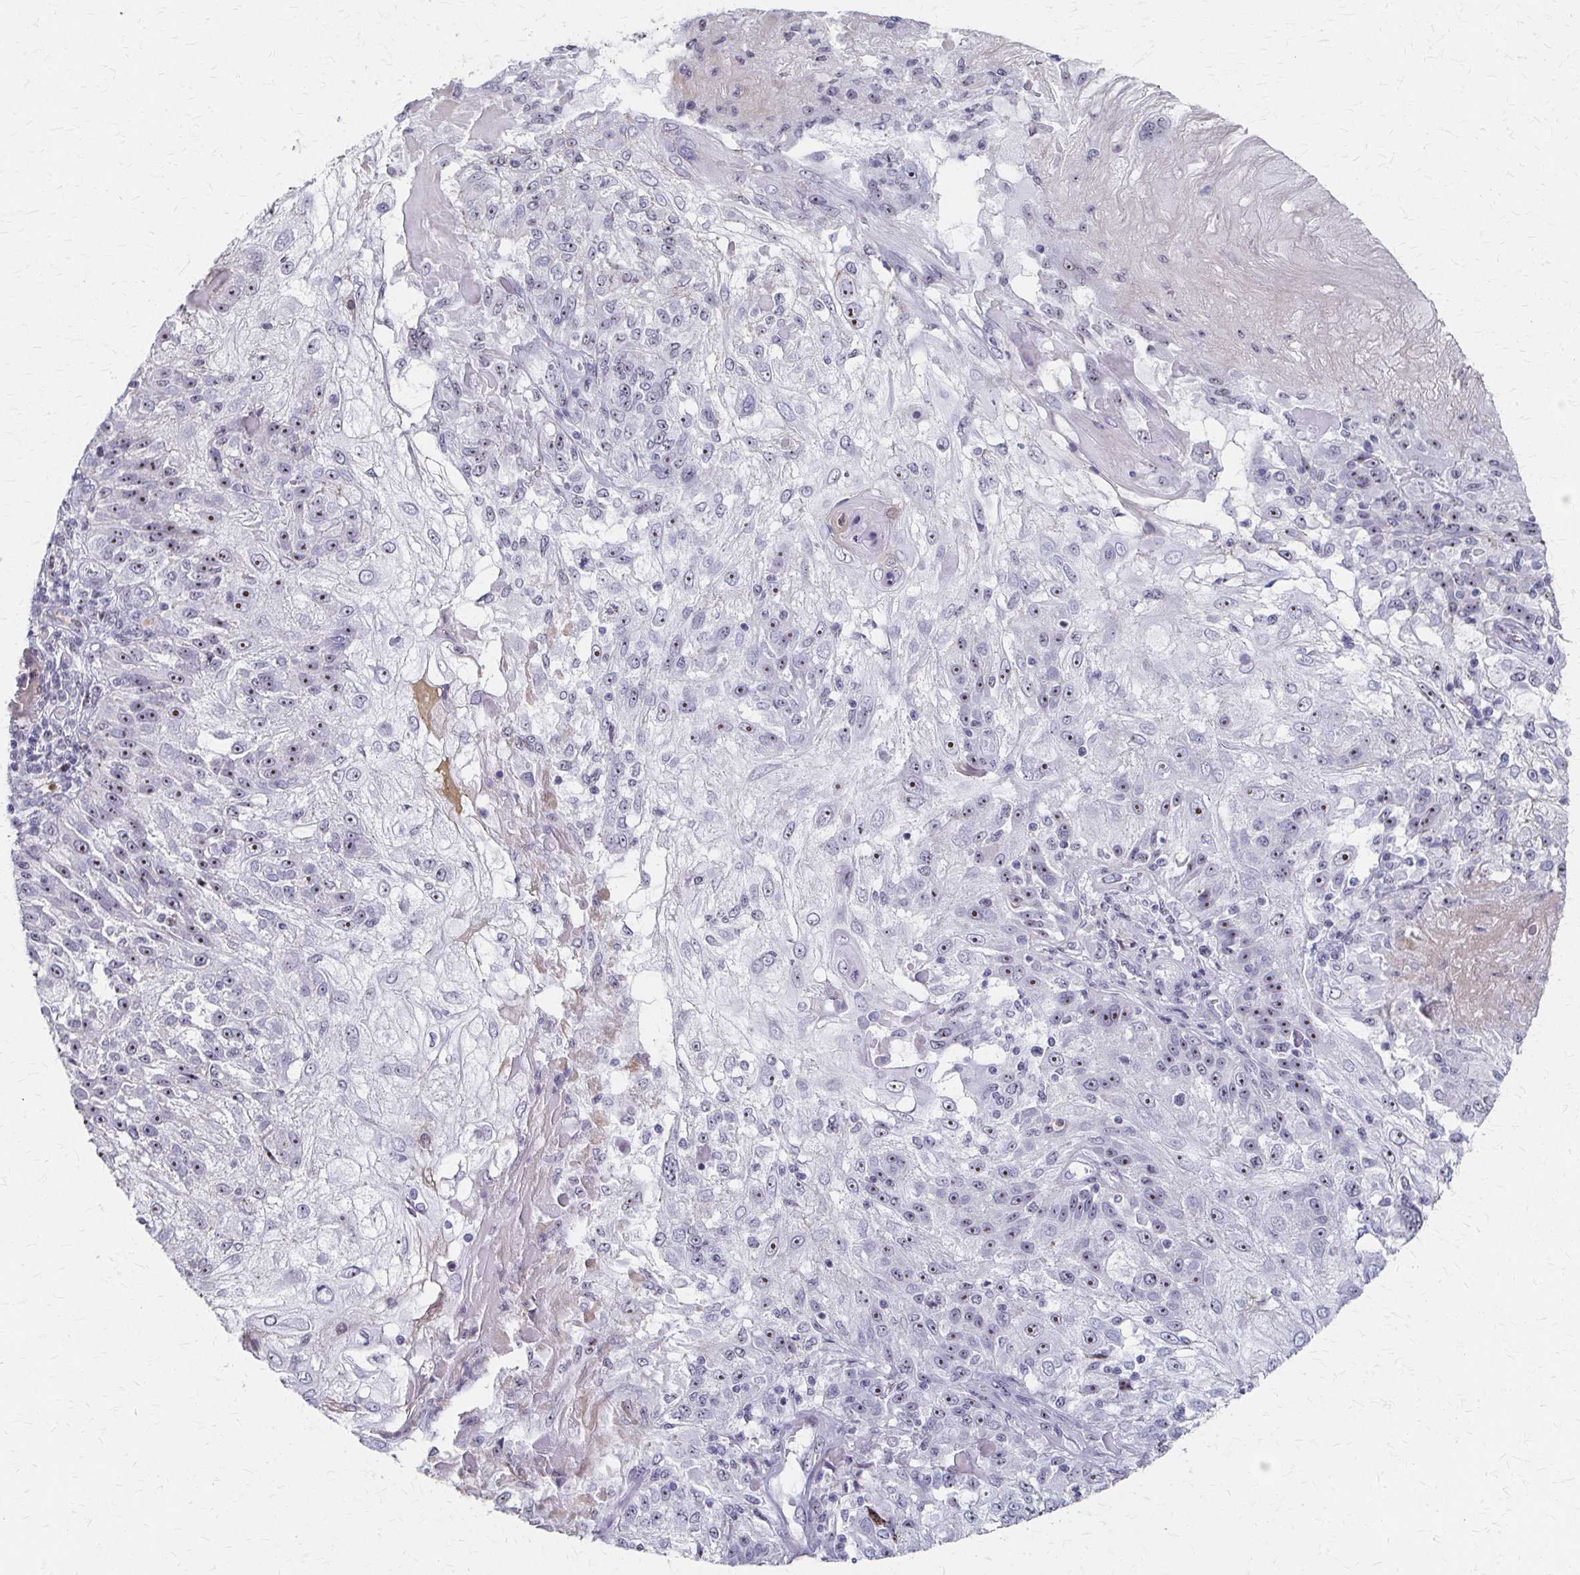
{"staining": {"intensity": "moderate", "quantity": ">75%", "location": "nuclear"}, "tissue": "skin cancer", "cell_type": "Tumor cells", "image_type": "cancer", "snomed": [{"axis": "morphology", "description": "Normal tissue, NOS"}, {"axis": "morphology", "description": "Squamous cell carcinoma, NOS"}, {"axis": "topography", "description": "Skin"}], "caption": "DAB (3,3'-diaminobenzidine) immunohistochemical staining of skin squamous cell carcinoma exhibits moderate nuclear protein positivity in approximately >75% of tumor cells.", "gene": "PES1", "patient": {"sex": "female", "age": 83}}